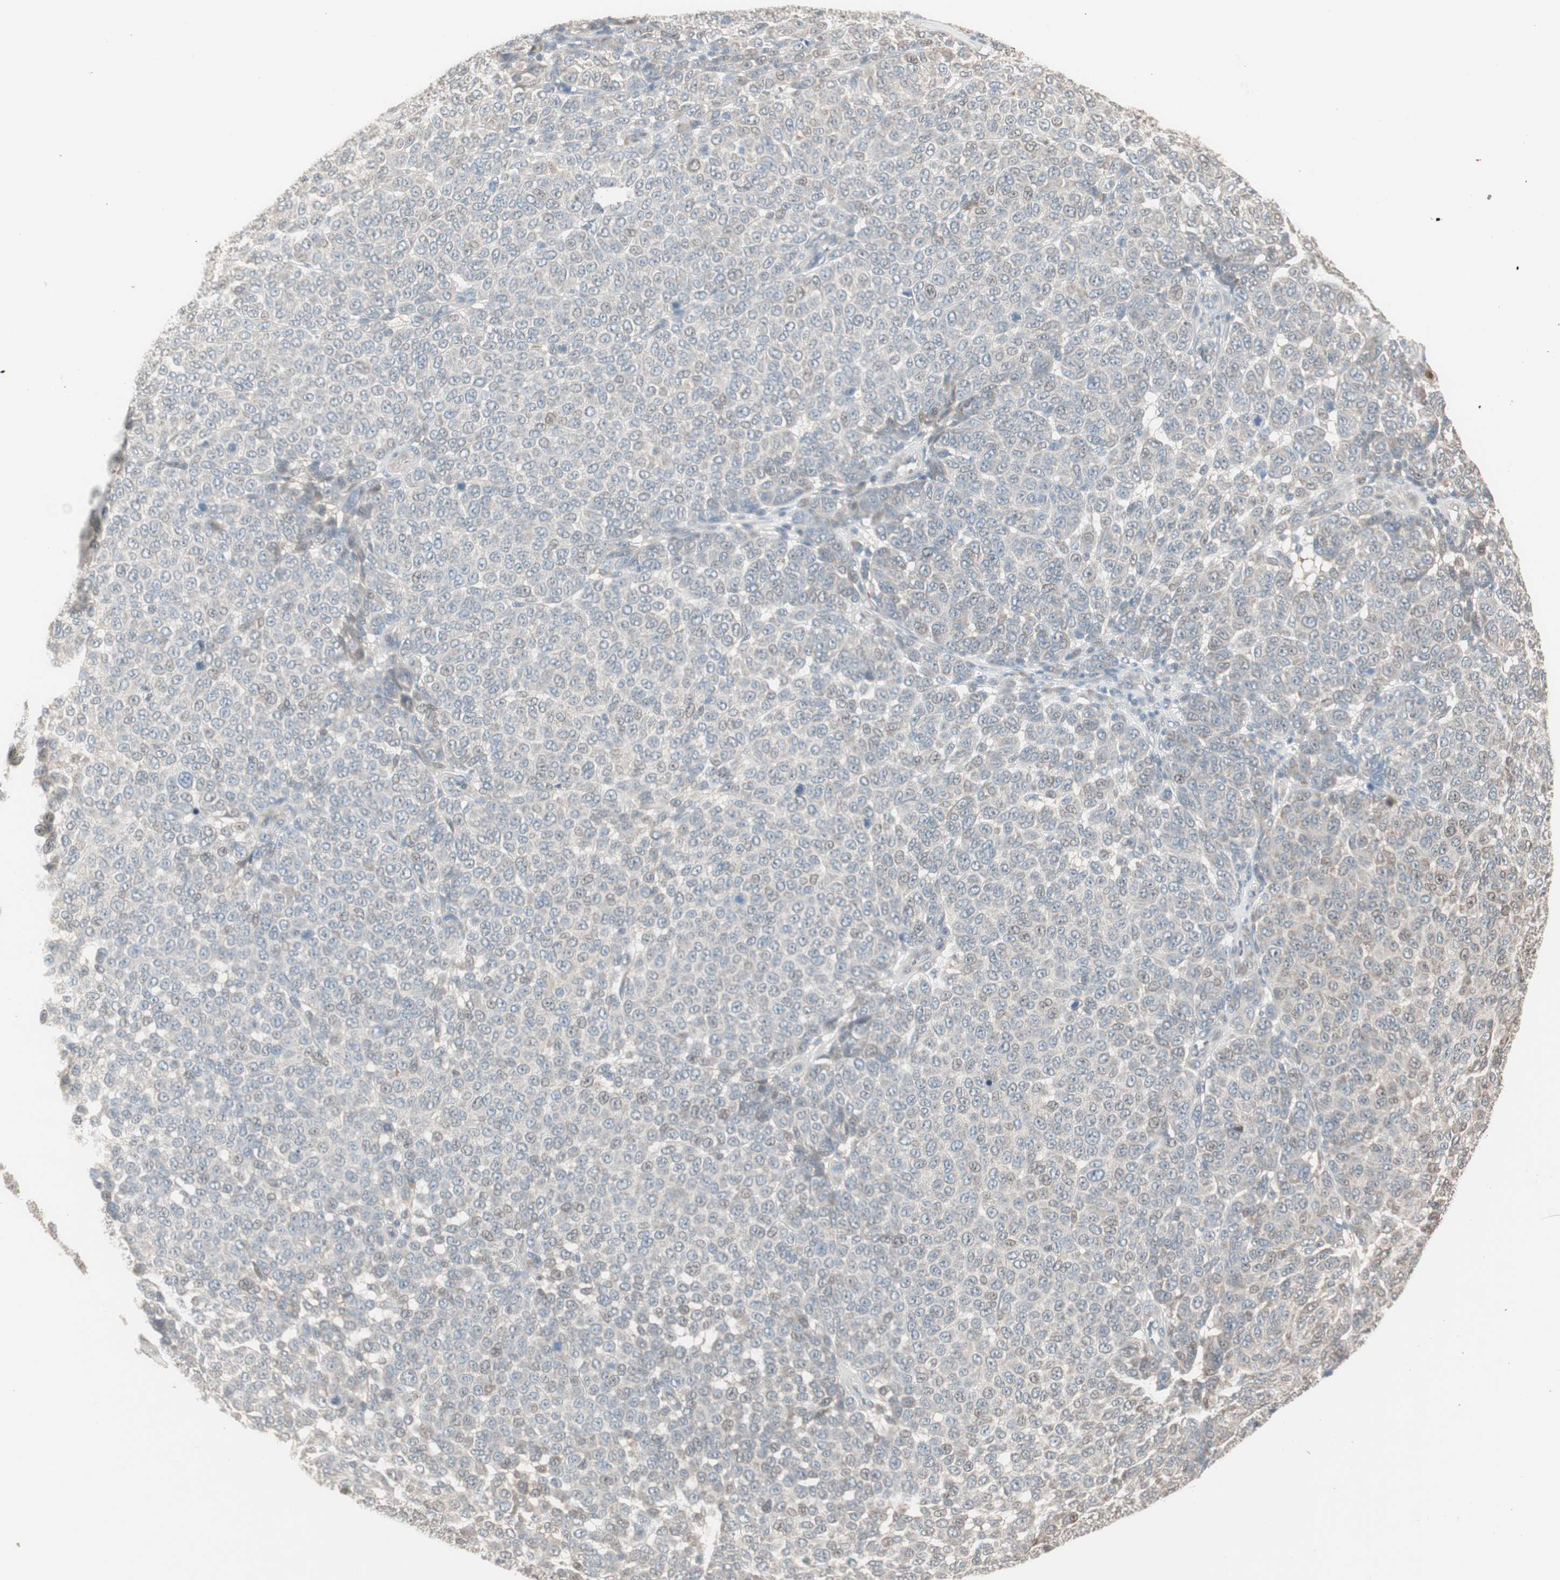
{"staining": {"intensity": "weak", "quantity": "25%-75%", "location": "cytoplasmic/membranous,nuclear"}, "tissue": "melanoma", "cell_type": "Tumor cells", "image_type": "cancer", "snomed": [{"axis": "morphology", "description": "Malignant melanoma, NOS"}, {"axis": "topography", "description": "Skin"}], "caption": "Tumor cells demonstrate low levels of weak cytoplasmic/membranous and nuclear staining in about 25%-75% of cells in human malignant melanoma. (IHC, brightfield microscopy, high magnification).", "gene": "PDZK1", "patient": {"sex": "male", "age": 59}}